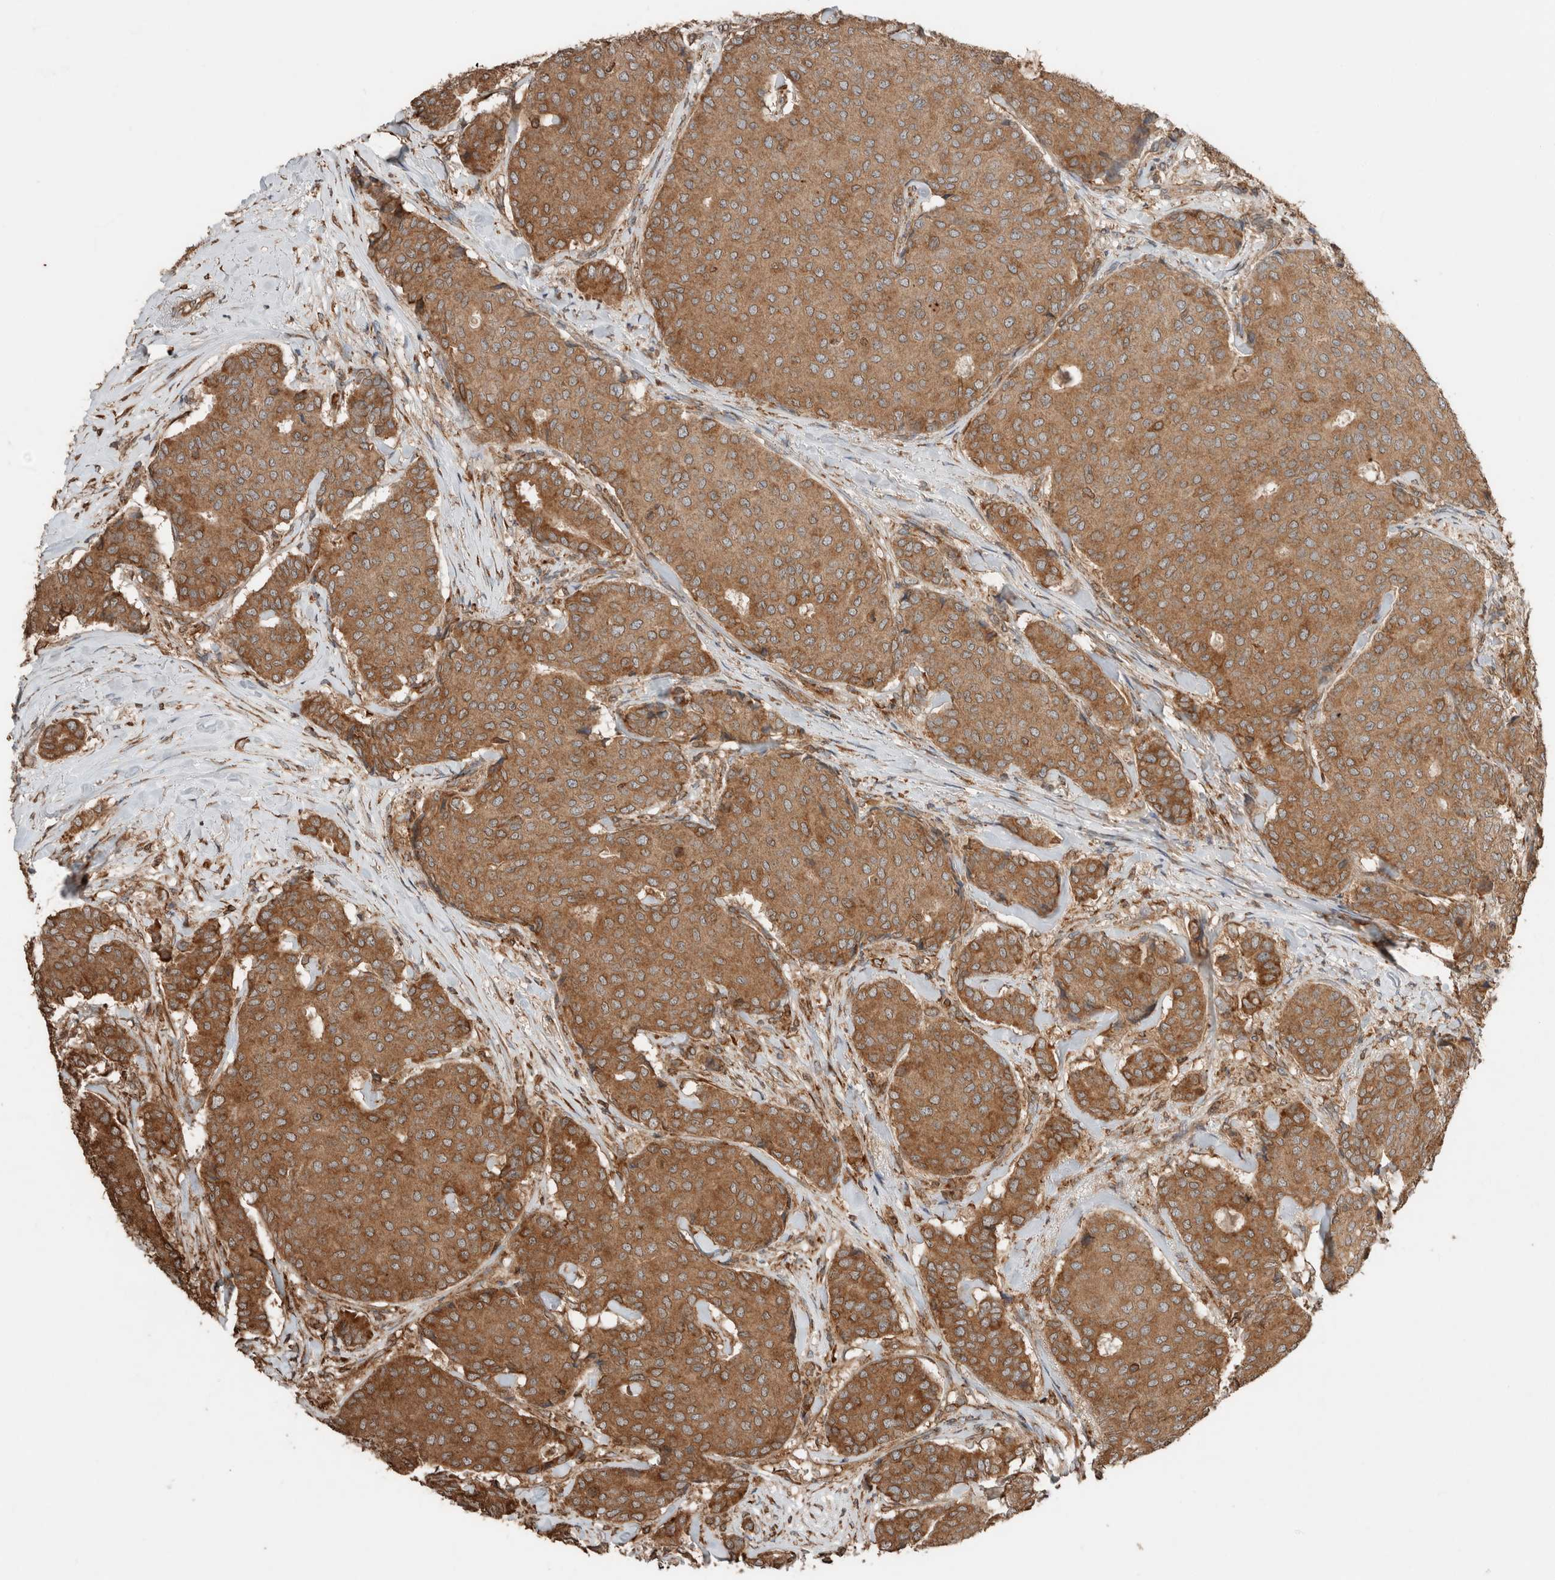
{"staining": {"intensity": "moderate", "quantity": ">75%", "location": "cytoplasmic/membranous"}, "tissue": "breast cancer", "cell_type": "Tumor cells", "image_type": "cancer", "snomed": [{"axis": "morphology", "description": "Duct carcinoma"}, {"axis": "topography", "description": "Breast"}], "caption": "Protein staining of breast cancer (intraductal carcinoma) tissue shows moderate cytoplasmic/membranous expression in approximately >75% of tumor cells.", "gene": "ERAP2", "patient": {"sex": "female", "age": 75}}